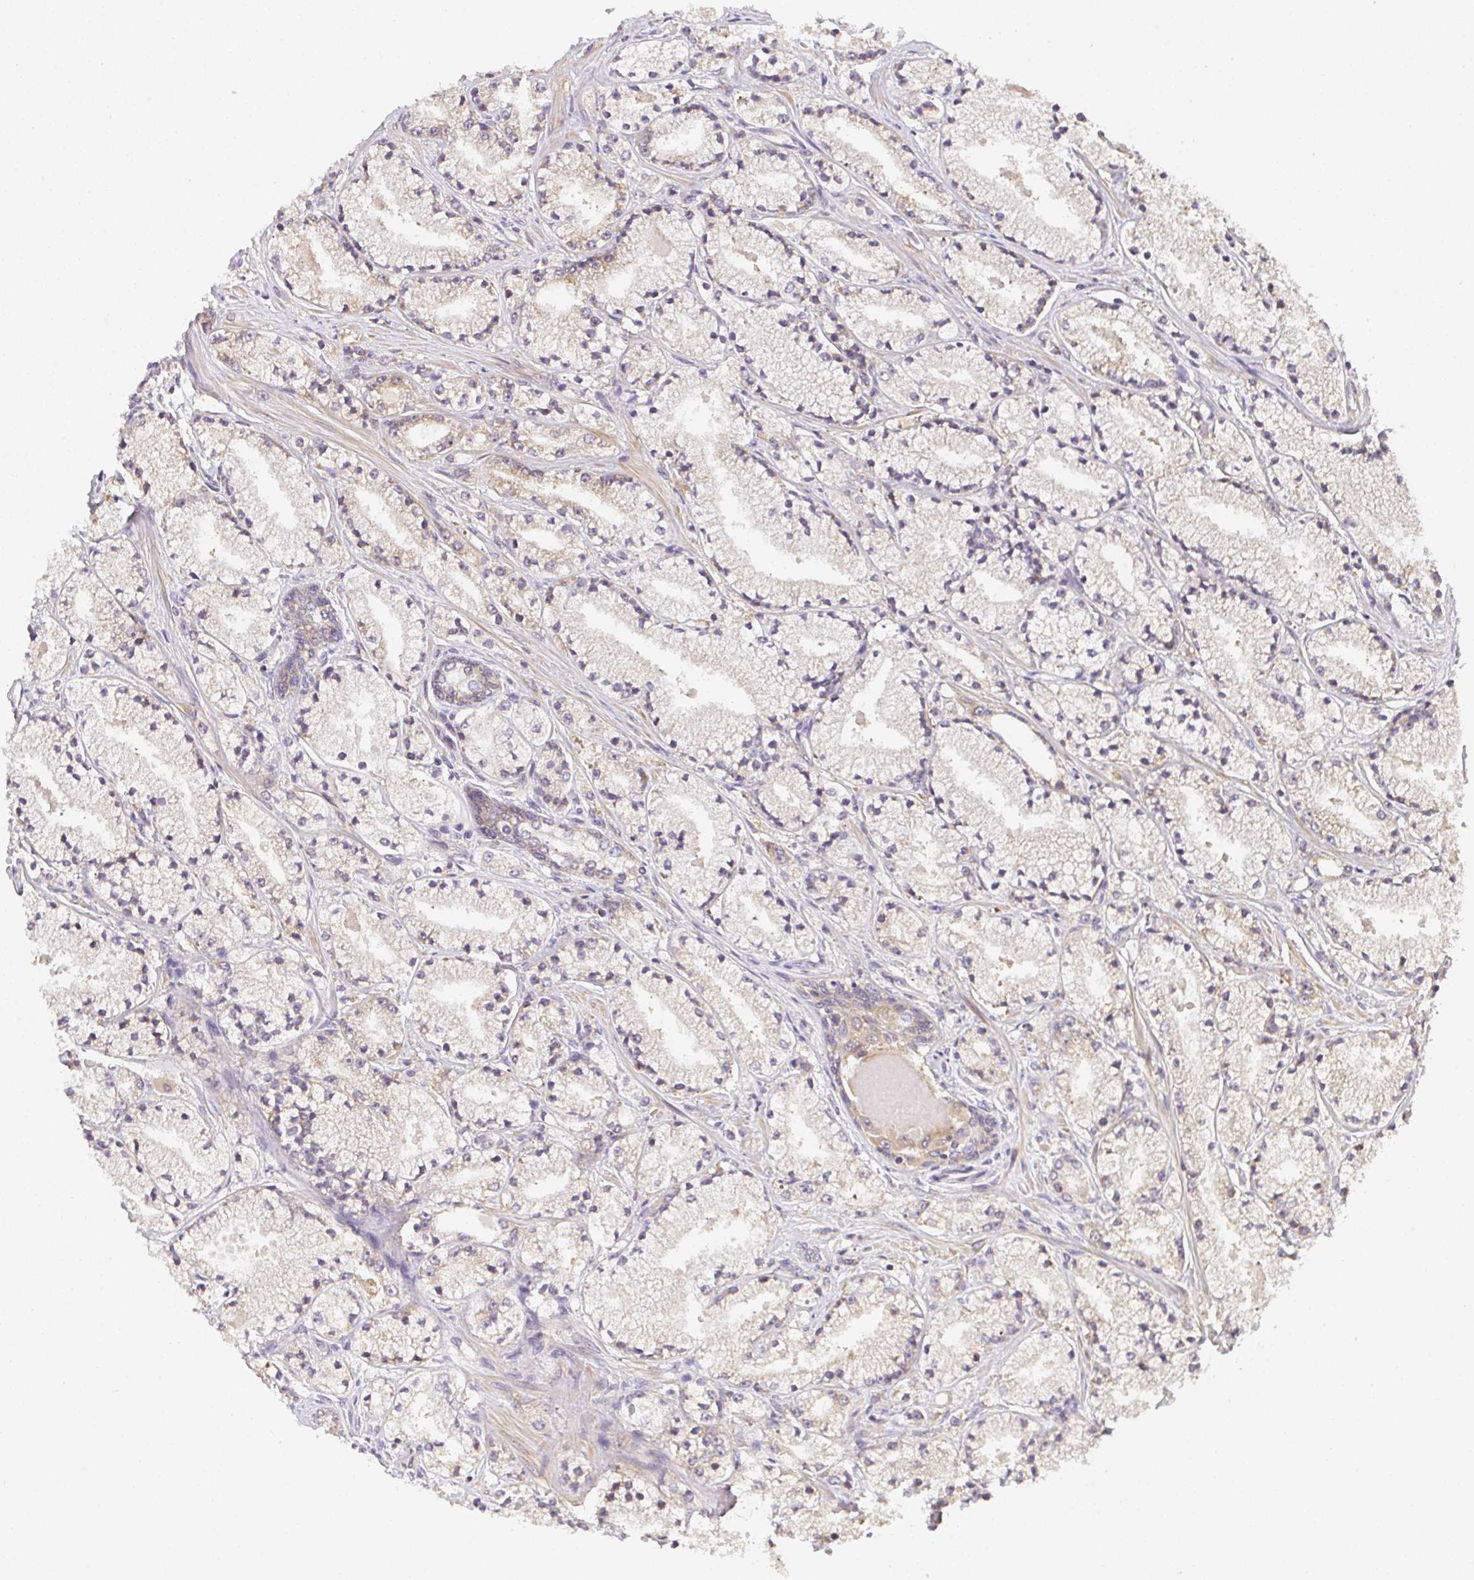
{"staining": {"intensity": "weak", "quantity": "25%-75%", "location": "cytoplasmic/membranous"}, "tissue": "prostate cancer", "cell_type": "Tumor cells", "image_type": "cancer", "snomed": [{"axis": "morphology", "description": "Adenocarcinoma, High grade"}, {"axis": "topography", "description": "Prostate"}], "caption": "The immunohistochemical stain shows weak cytoplasmic/membranous expression in tumor cells of high-grade adenocarcinoma (prostate) tissue.", "gene": "SLC35B3", "patient": {"sex": "male", "age": 63}}